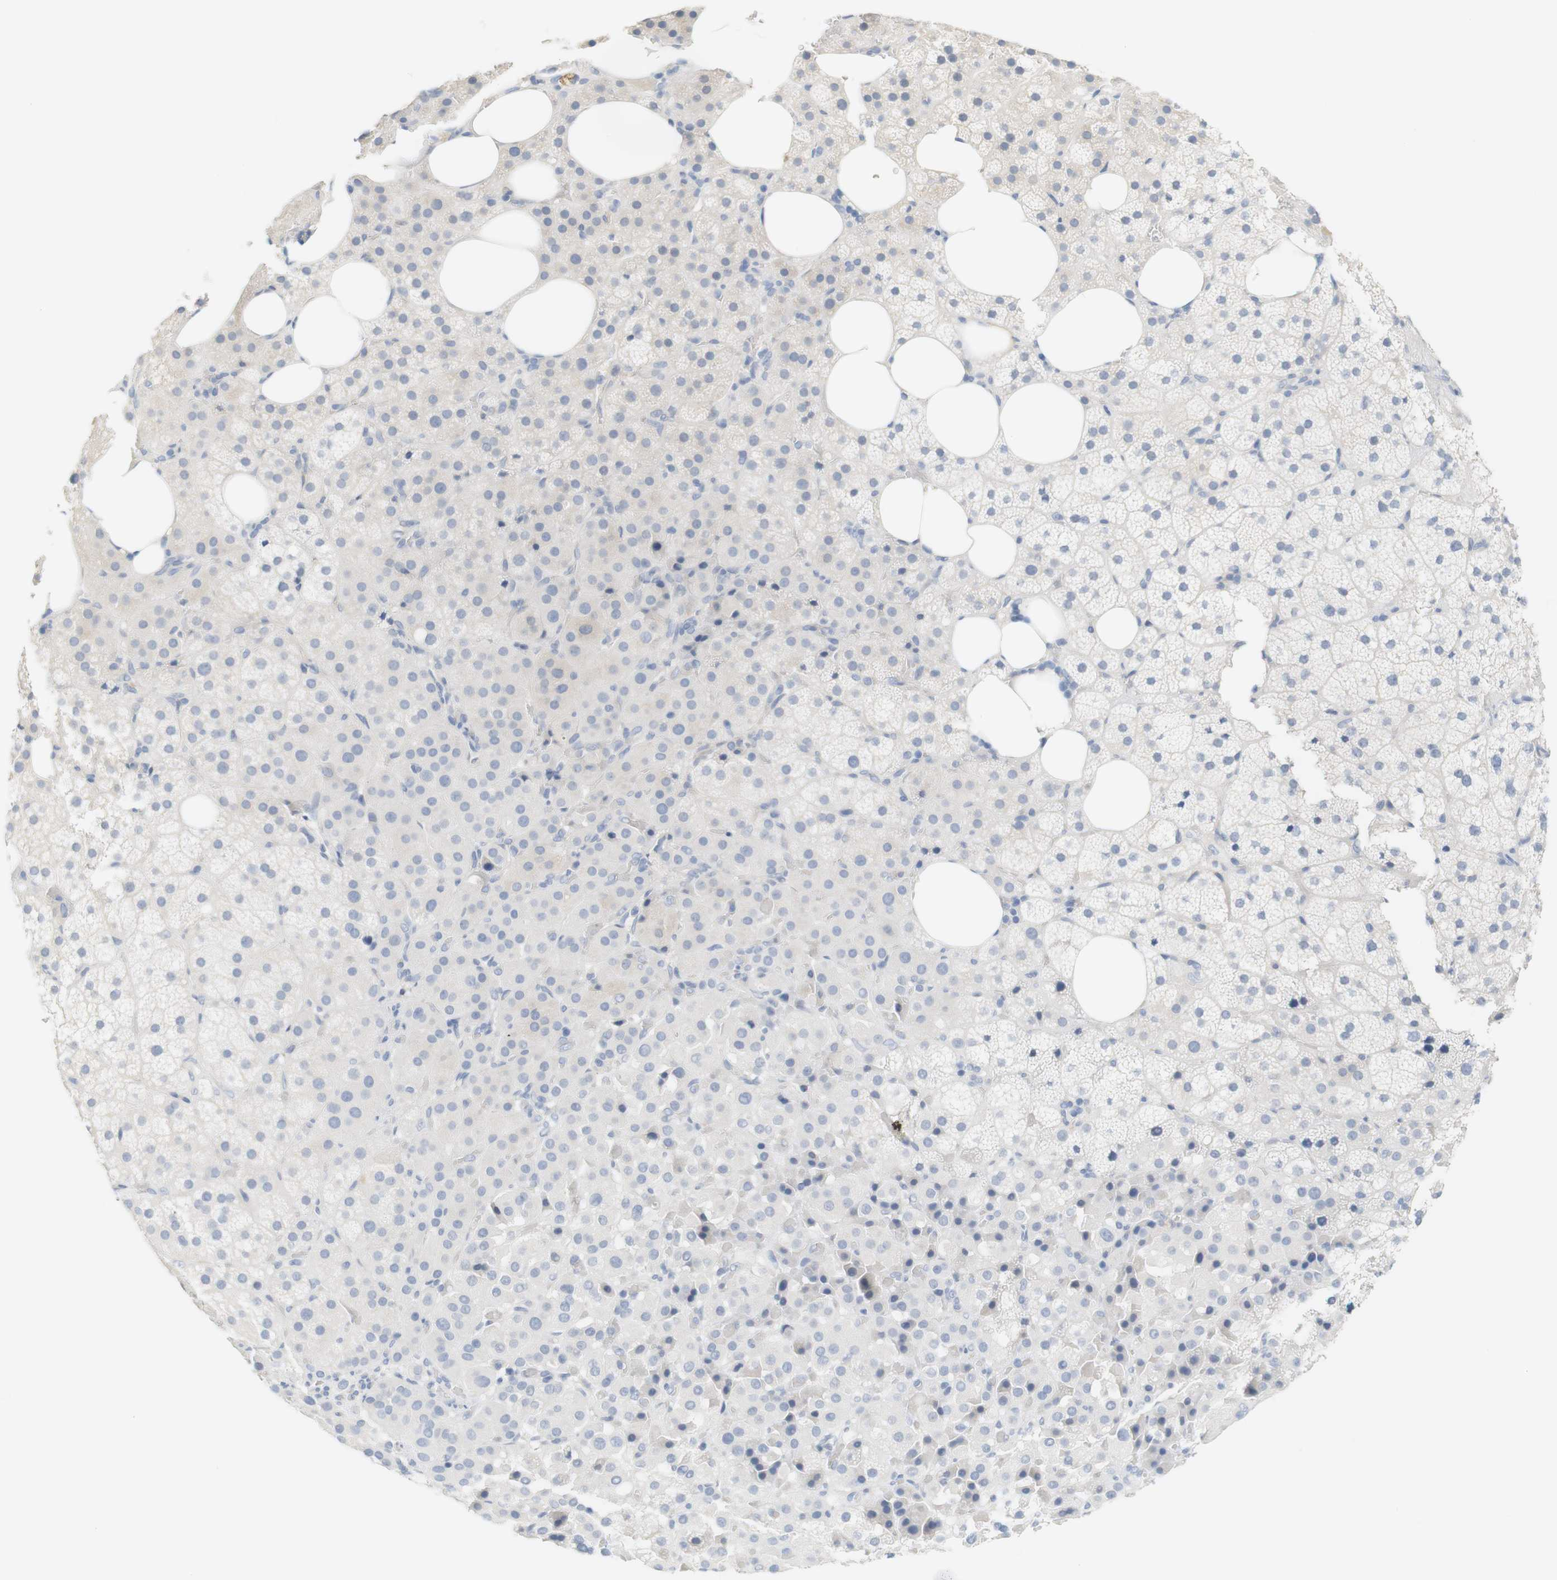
{"staining": {"intensity": "negative", "quantity": "none", "location": "none"}, "tissue": "adrenal gland", "cell_type": "Glandular cells", "image_type": "normal", "snomed": [{"axis": "morphology", "description": "Normal tissue, NOS"}, {"axis": "topography", "description": "Adrenal gland"}], "caption": "Immunohistochemical staining of unremarkable adrenal gland shows no significant expression in glandular cells. (Stains: DAB immunohistochemistry with hematoxylin counter stain, Microscopy: brightfield microscopy at high magnification).", "gene": "RGS9", "patient": {"sex": "female", "age": 59}}